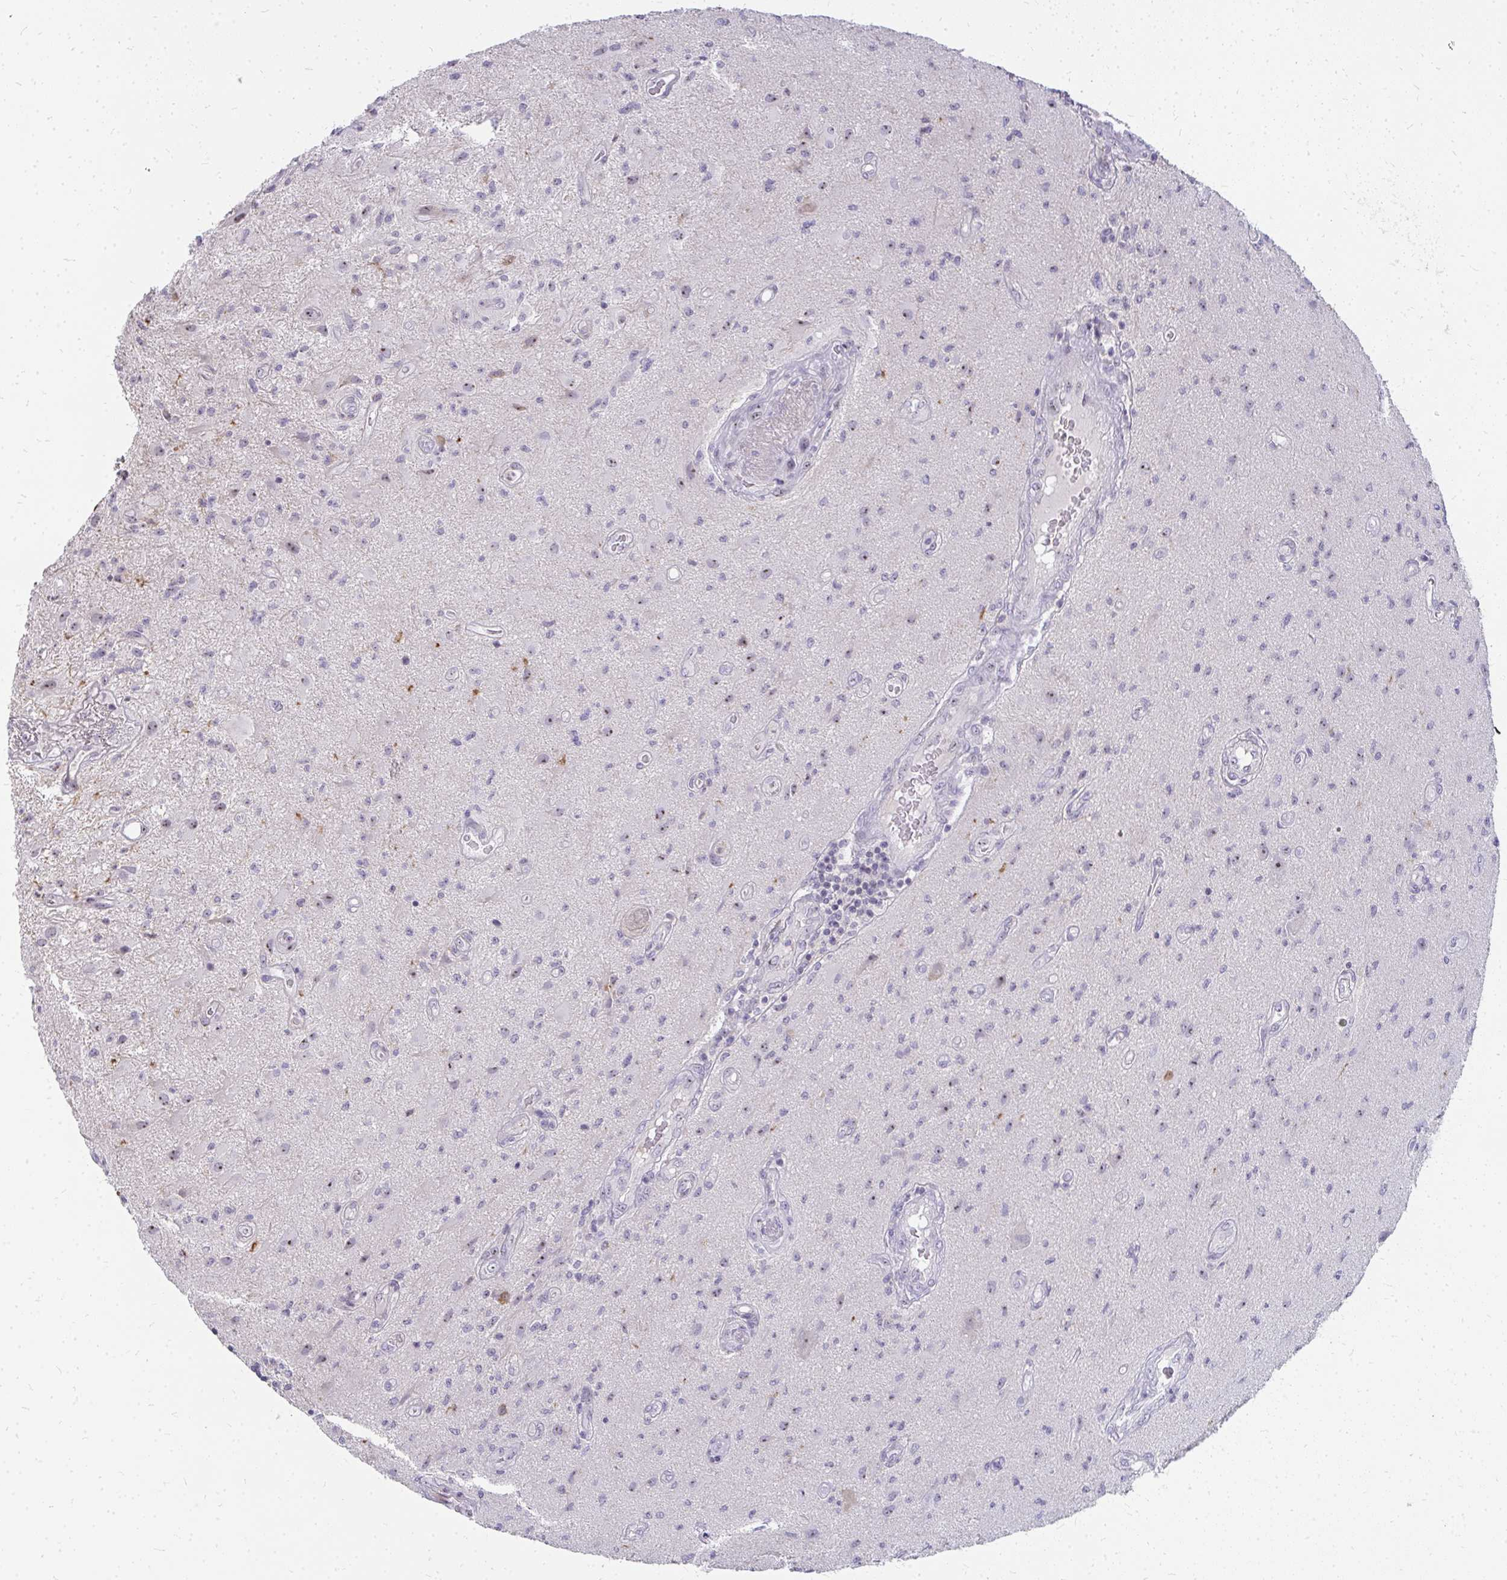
{"staining": {"intensity": "negative", "quantity": "none", "location": "none"}, "tissue": "glioma", "cell_type": "Tumor cells", "image_type": "cancer", "snomed": [{"axis": "morphology", "description": "Glioma, malignant, High grade"}, {"axis": "topography", "description": "Brain"}], "caption": "The image demonstrates no significant positivity in tumor cells of malignant high-grade glioma.", "gene": "FAM9A", "patient": {"sex": "male", "age": 67}}